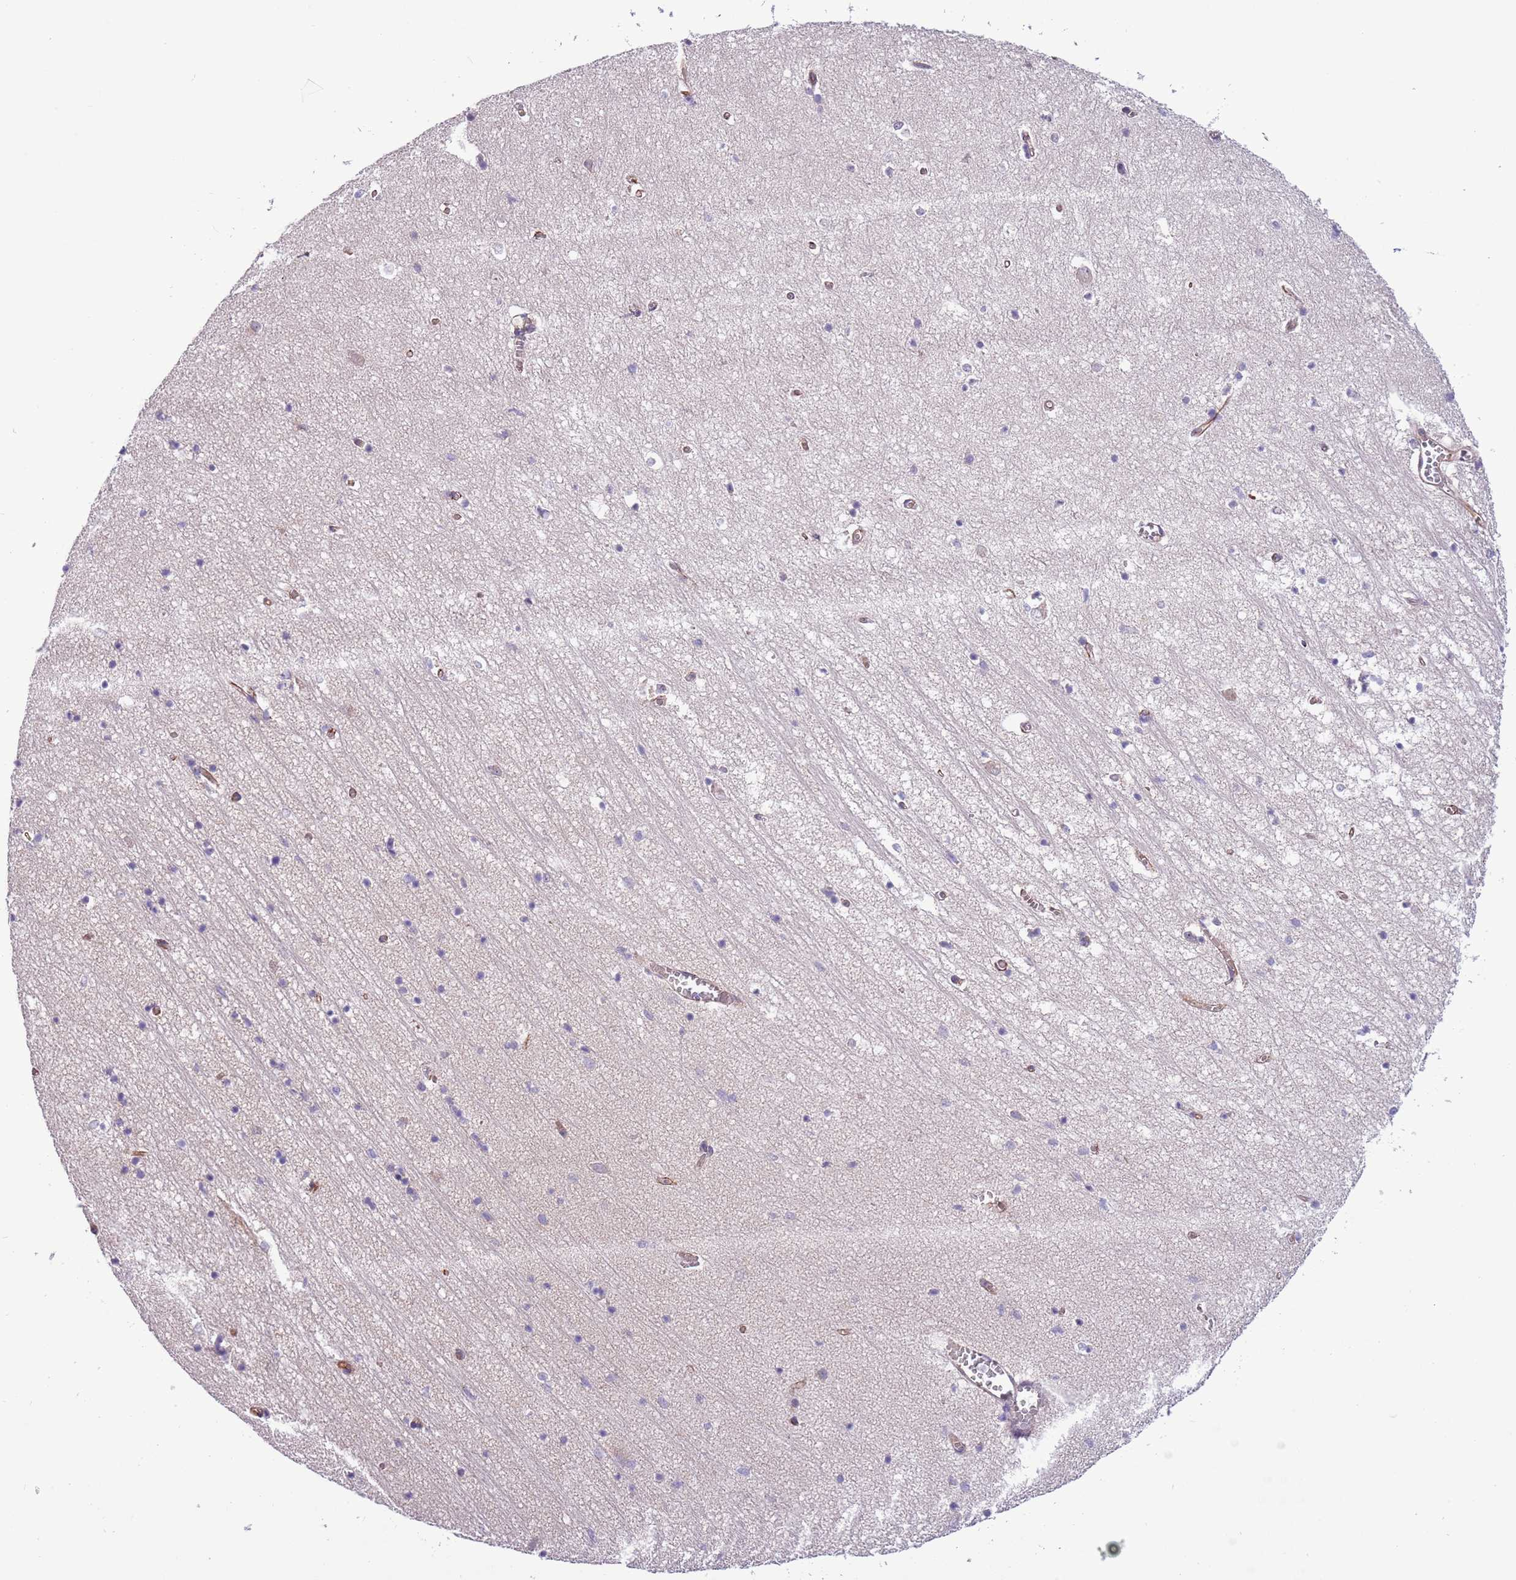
{"staining": {"intensity": "negative", "quantity": "none", "location": "none"}, "tissue": "hippocampus", "cell_type": "Glial cells", "image_type": "normal", "snomed": [{"axis": "morphology", "description": "Normal tissue, NOS"}, {"axis": "topography", "description": "Hippocampus"}], "caption": "Protein analysis of normal hippocampus demonstrates no significant expression in glial cells.", "gene": "GAS2L3", "patient": {"sex": "female", "age": 64}}